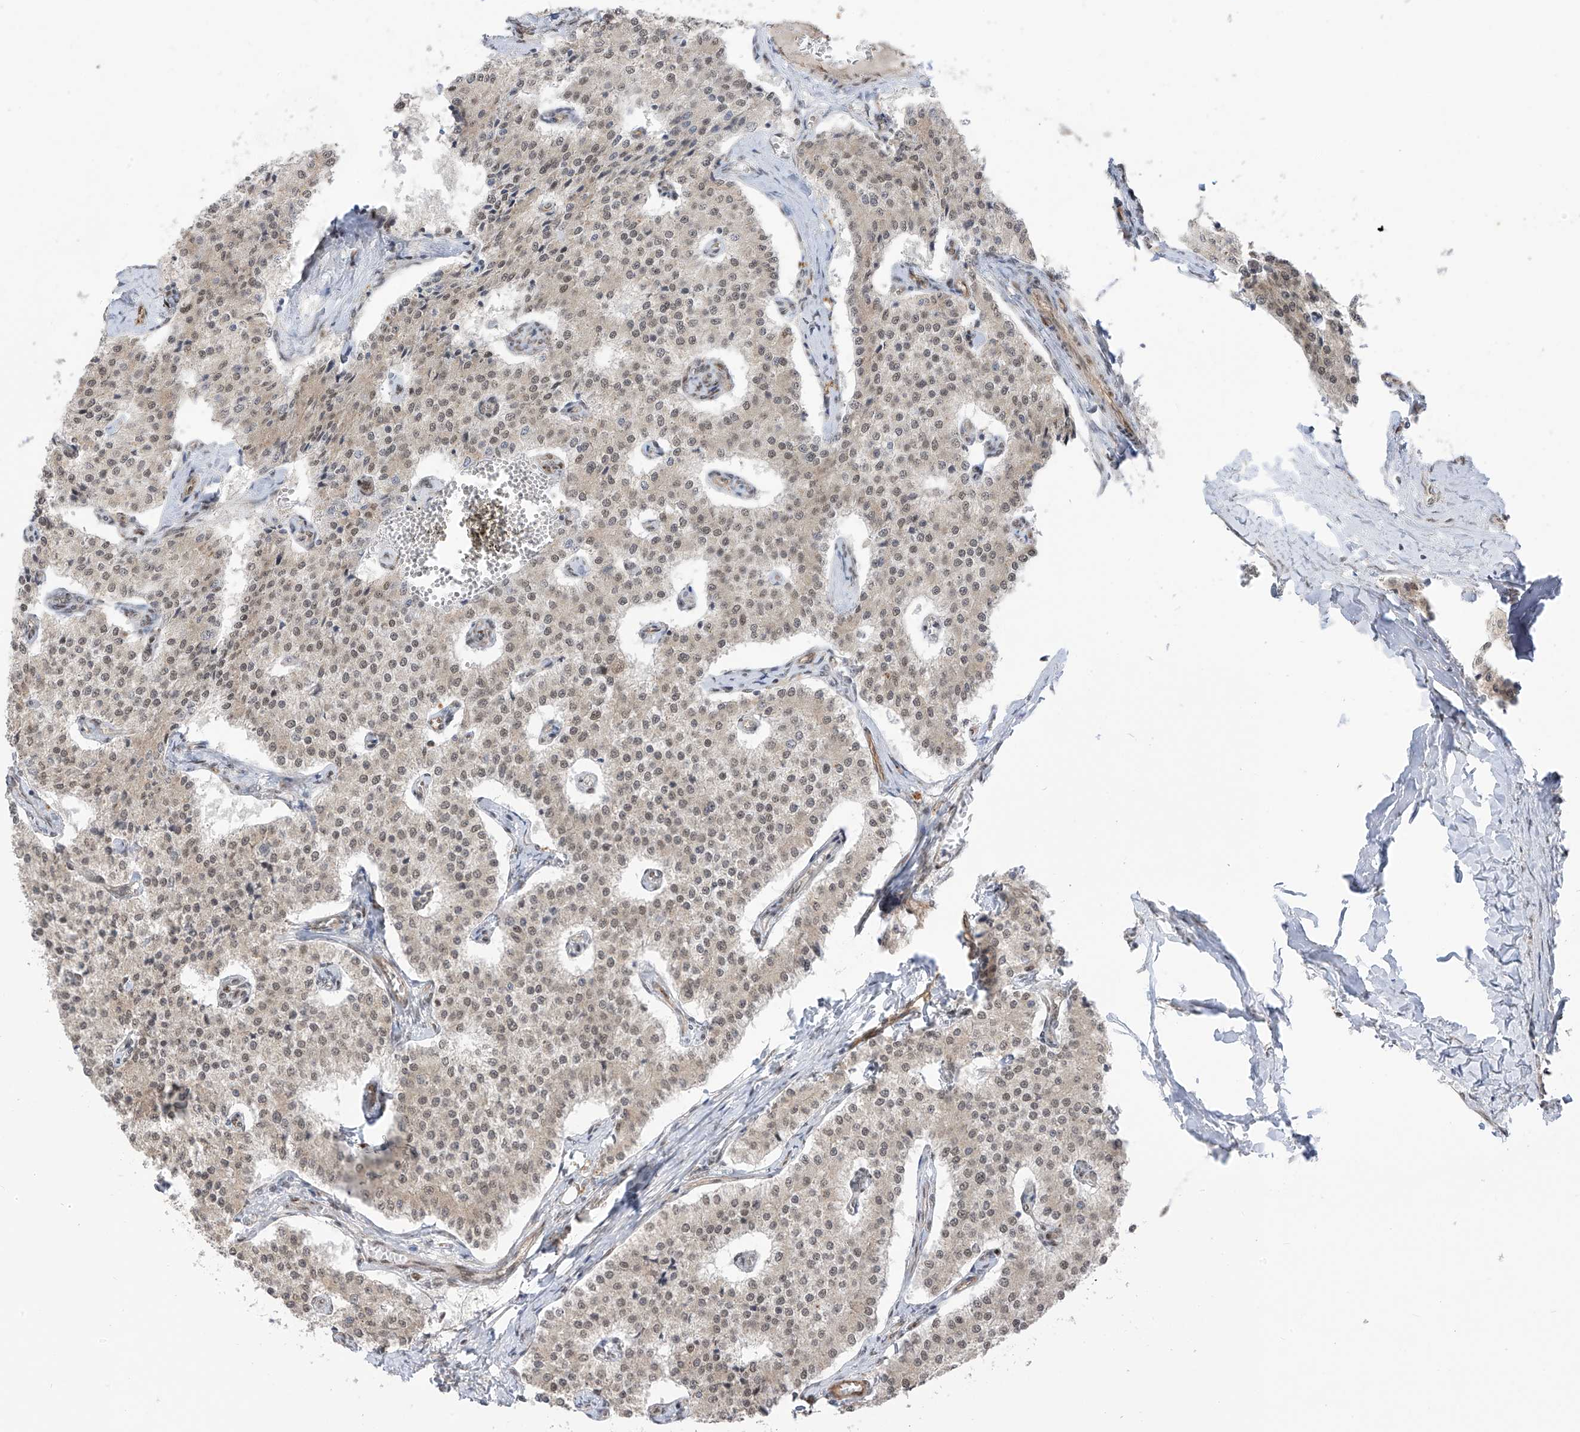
{"staining": {"intensity": "weak", "quantity": "25%-75%", "location": "nuclear"}, "tissue": "carcinoid", "cell_type": "Tumor cells", "image_type": "cancer", "snomed": [{"axis": "morphology", "description": "Carcinoid, malignant, NOS"}, {"axis": "topography", "description": "Colon"}], "caption": "A high-resolution image shows immunohistochemistry (IHC) staining of carcinoid (malignant), which displays weak nuclear expression in approximately 25%-75% of tumor cells.", "gene": "ARHGEF3", "patient": {"sex": "female", "age": 52}}